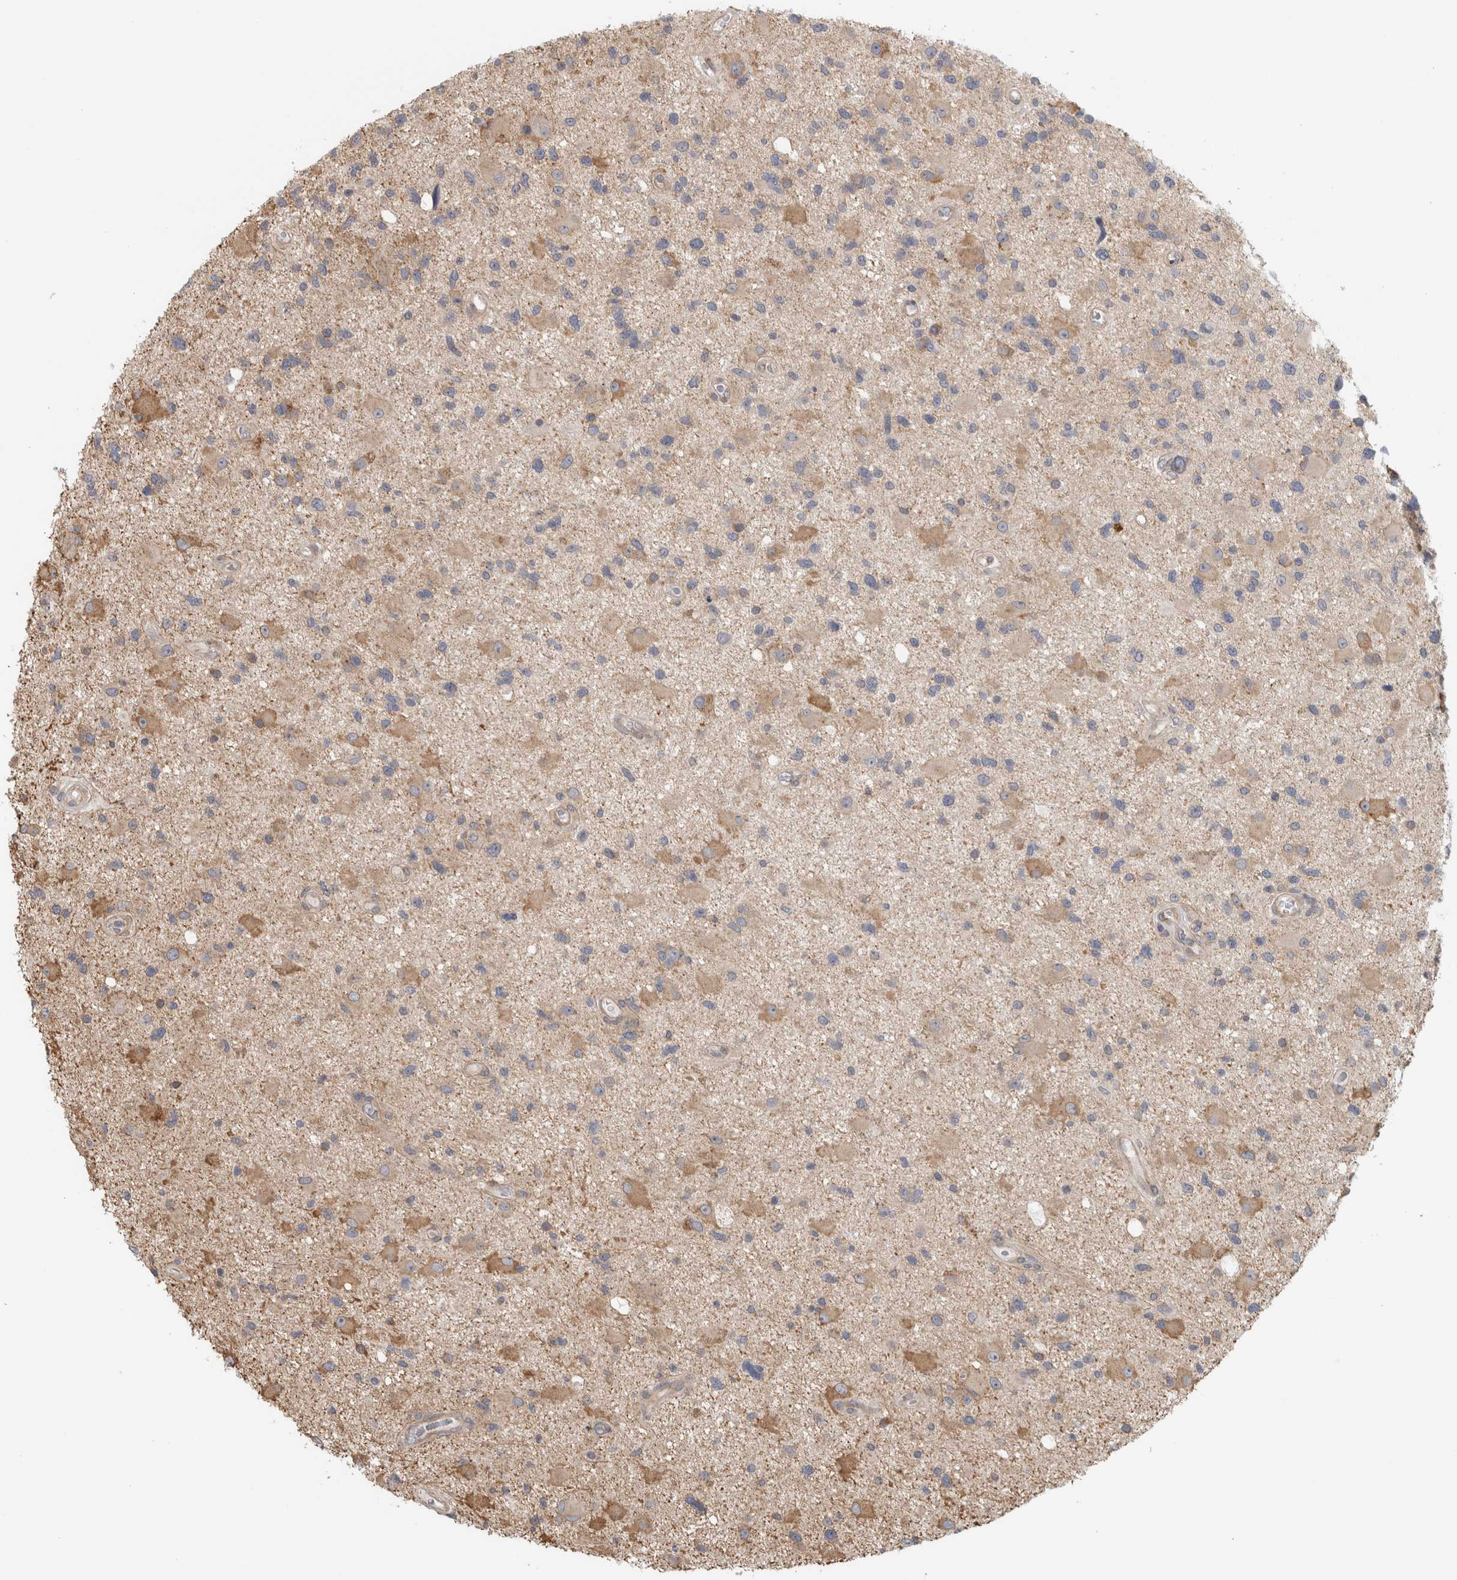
{"staining": {"intensity": "moderate", "quantity": "<25%", "location": "cytoplasmic/membranous"}, "tissue": "glioma", "cell_type": "Tumor cells", "image_type": "cancer", "snomed": [{"axis": "morphology", "description": "Glioma, malignant, High grade"}, {"axis": "topography", "description": "Brain"}], "caption": "Protein staining by immunohistochemistry (IHC) shows moderate cytoplasmic/membranous staining in about <25% of tumor cells in glioma.", "gene": "ZNF804B", "patient": {"sex": "male", "age": 33}}